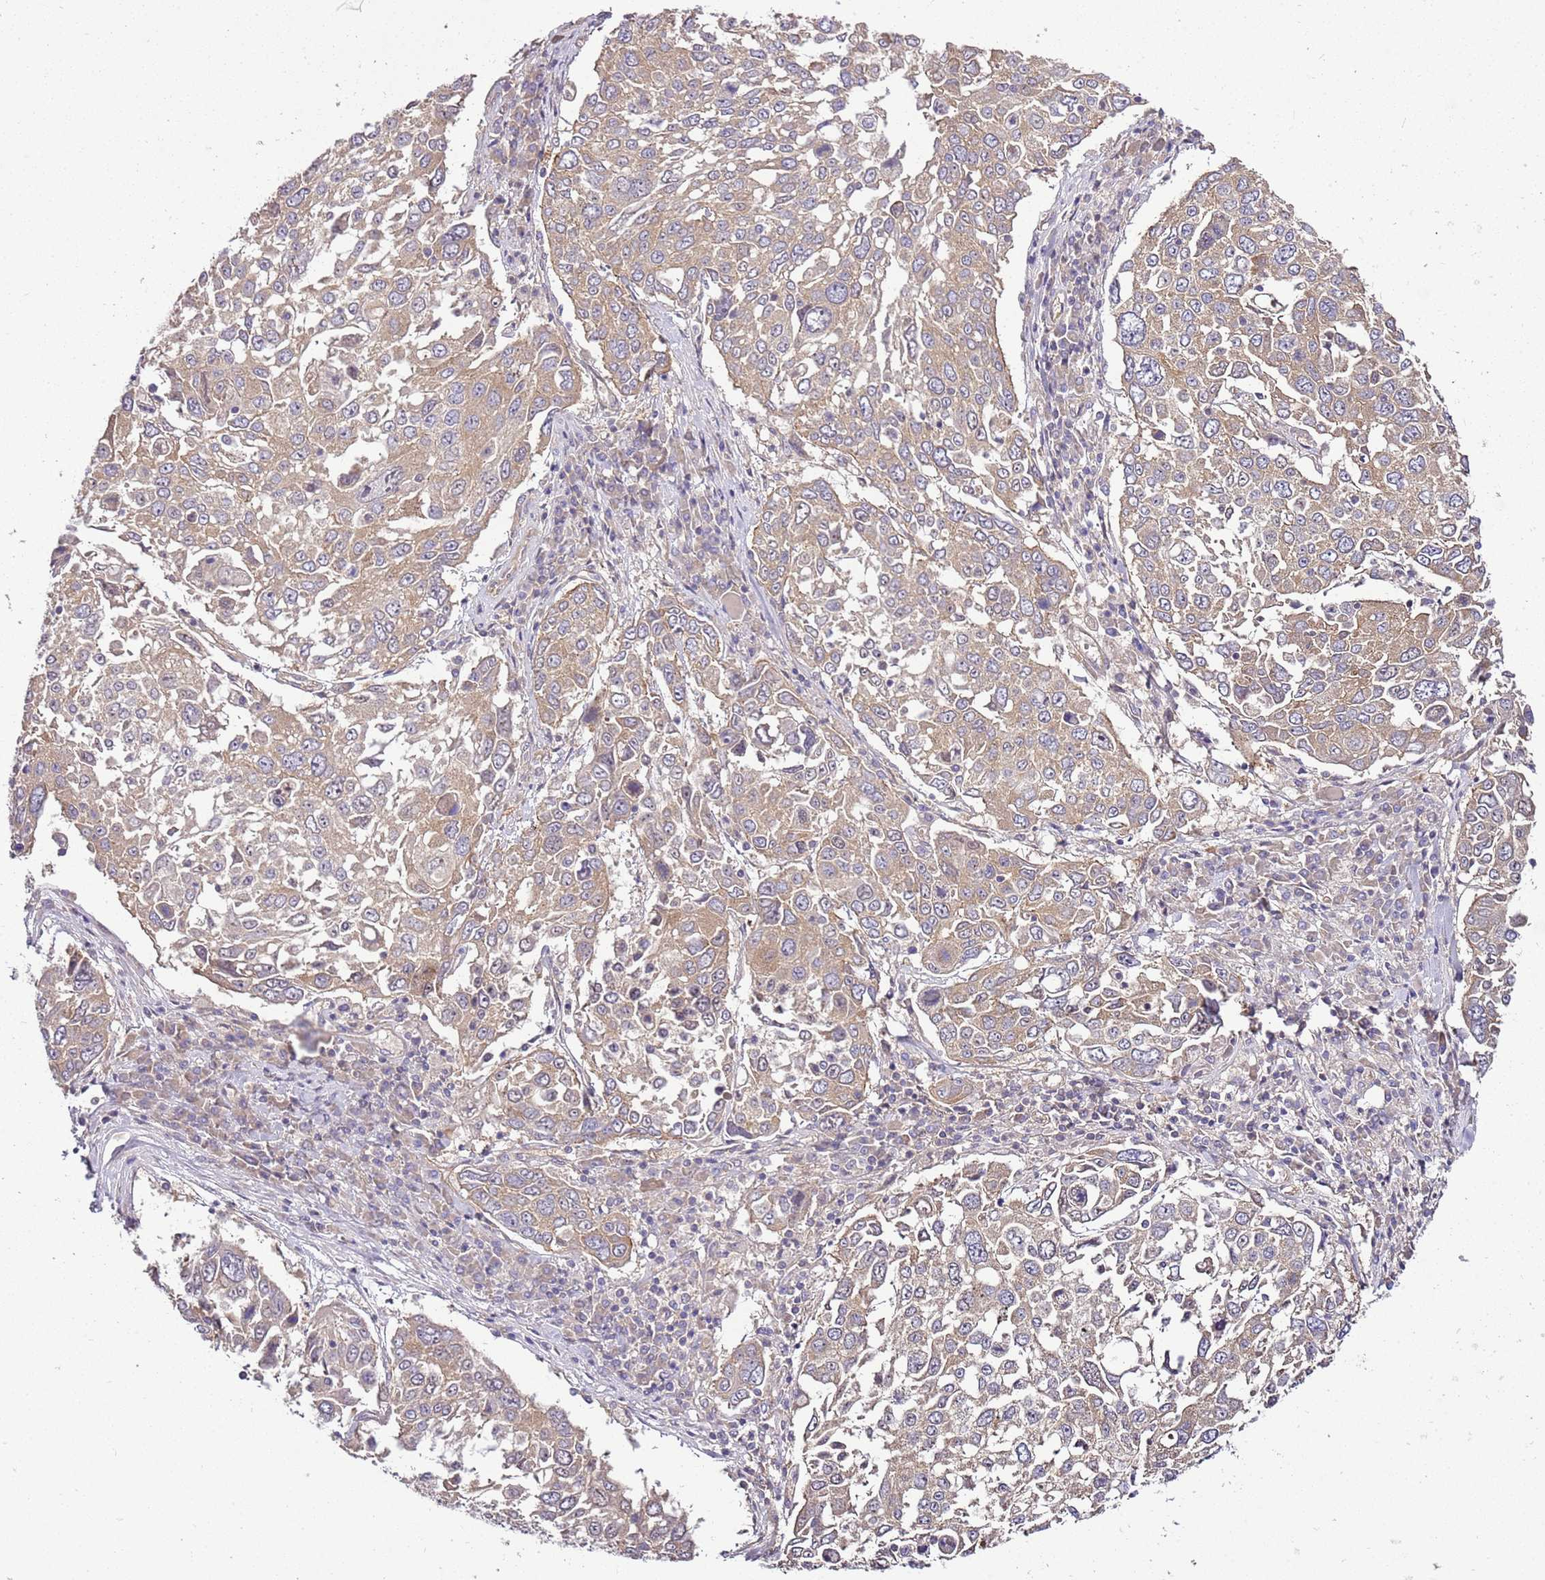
{"staining": {"intensity": "weak", "quantity": ">75%", "location": "cytoplasmic/membranous"}, "tissue": "lung cancer", "cell_type": "Tumor cells", "image_type": "cancer", "snomed": [{"axis": "morphology", "description": "Squamous cell carcinoma, NOS"}, {"axis": "topography", "description": "Lung"}], "caption": "This histopathology image displays lung squamous cell carcinoma stained with immunohistochemistry to label a protein in brown. The cytoplasmic/membranous of tumor cells show weak positivity for the protein. Nuclei are counter-stained blue.", "gene": "GNL1", "patient": {"sex": "male", "age": 65}}